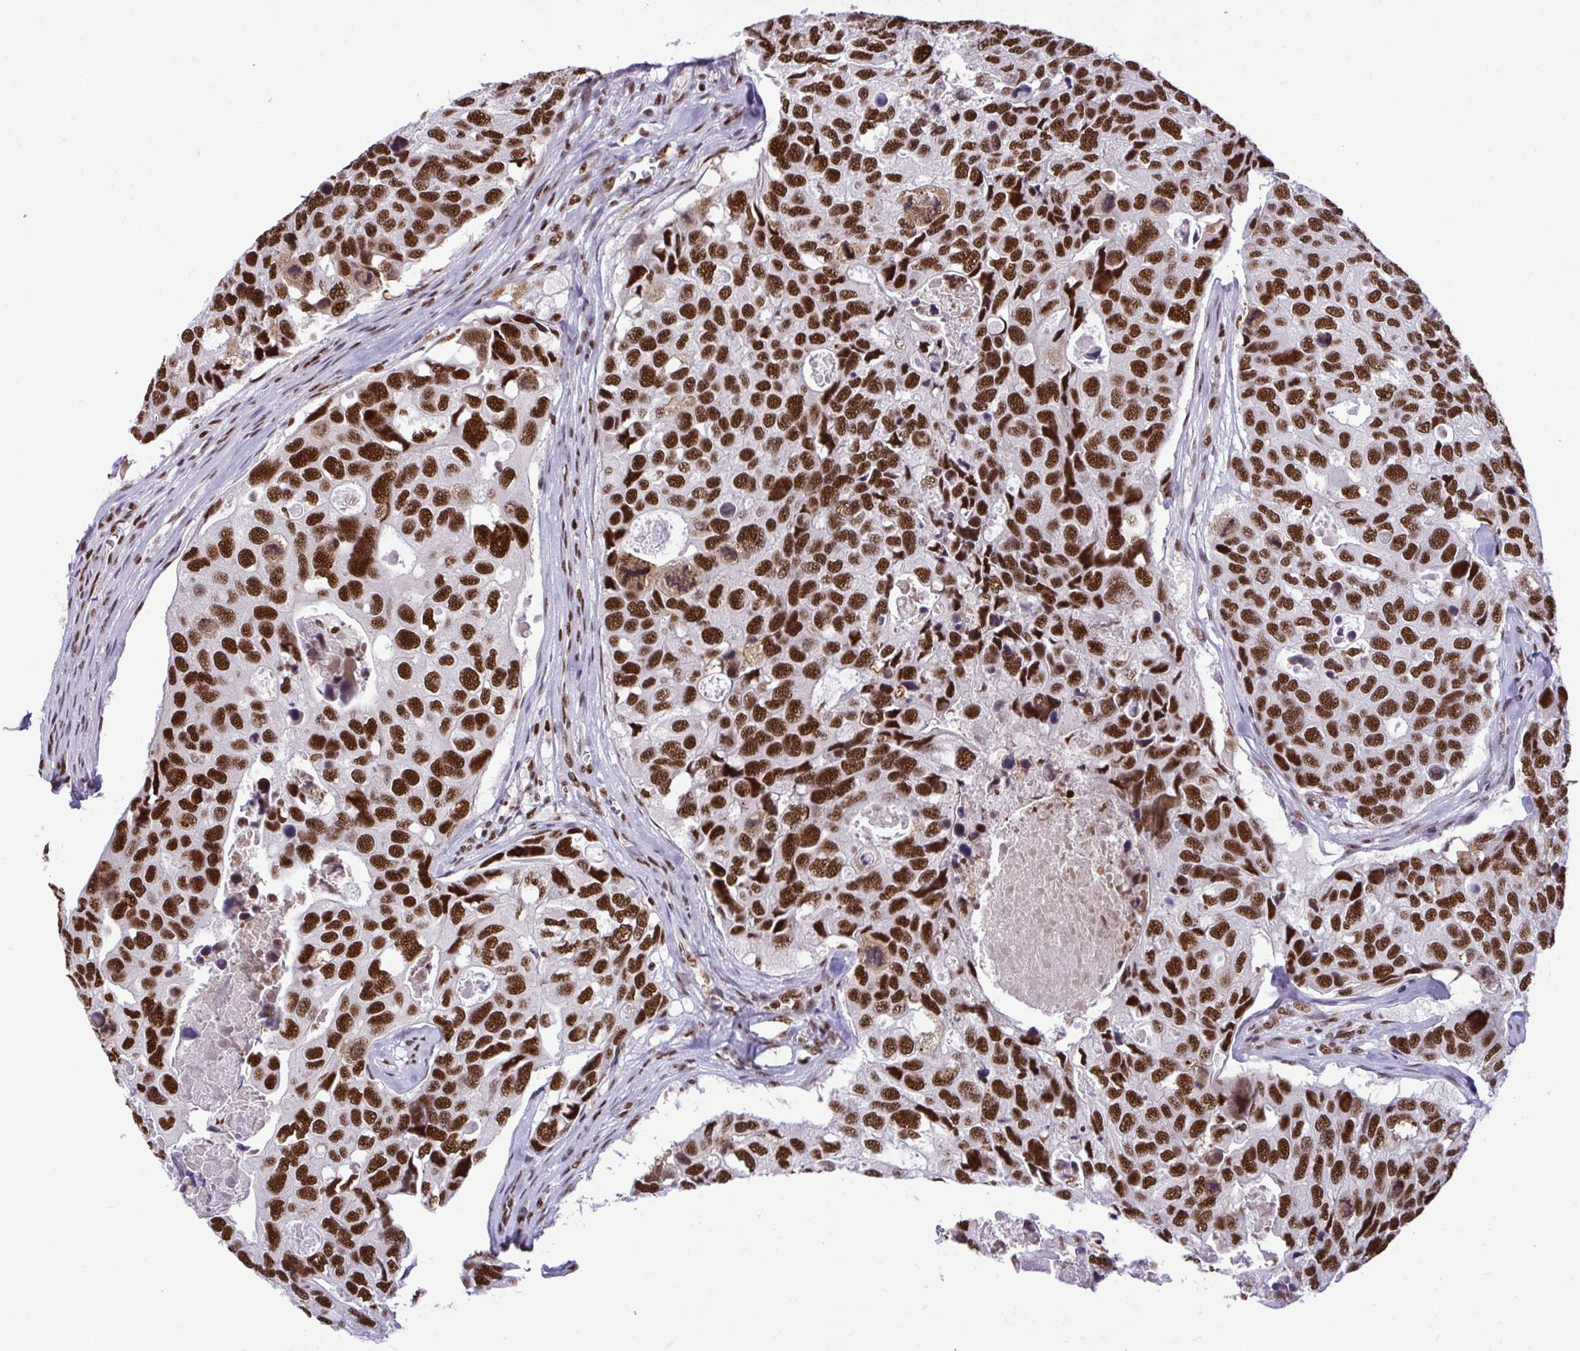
{"staining": {"intensity": "strong", "quantity": ">75%", "location": "nuclear"}, "tissue": "breast cancer", "cell_type": "Tumor cells", "image_type": "cancer", "snomed": [{"axis": "morphology", "description": "Duct carcinoma"}, {"axis": "topography", "description": "Breast"}], "caption": "This micrograph shows IHC staining of human breast cancer, with high strong nuclear positivity in approximately >75% of tumor cells.", "gene": "PRPF19", "patient": {"sex": "female", "age": 83}}